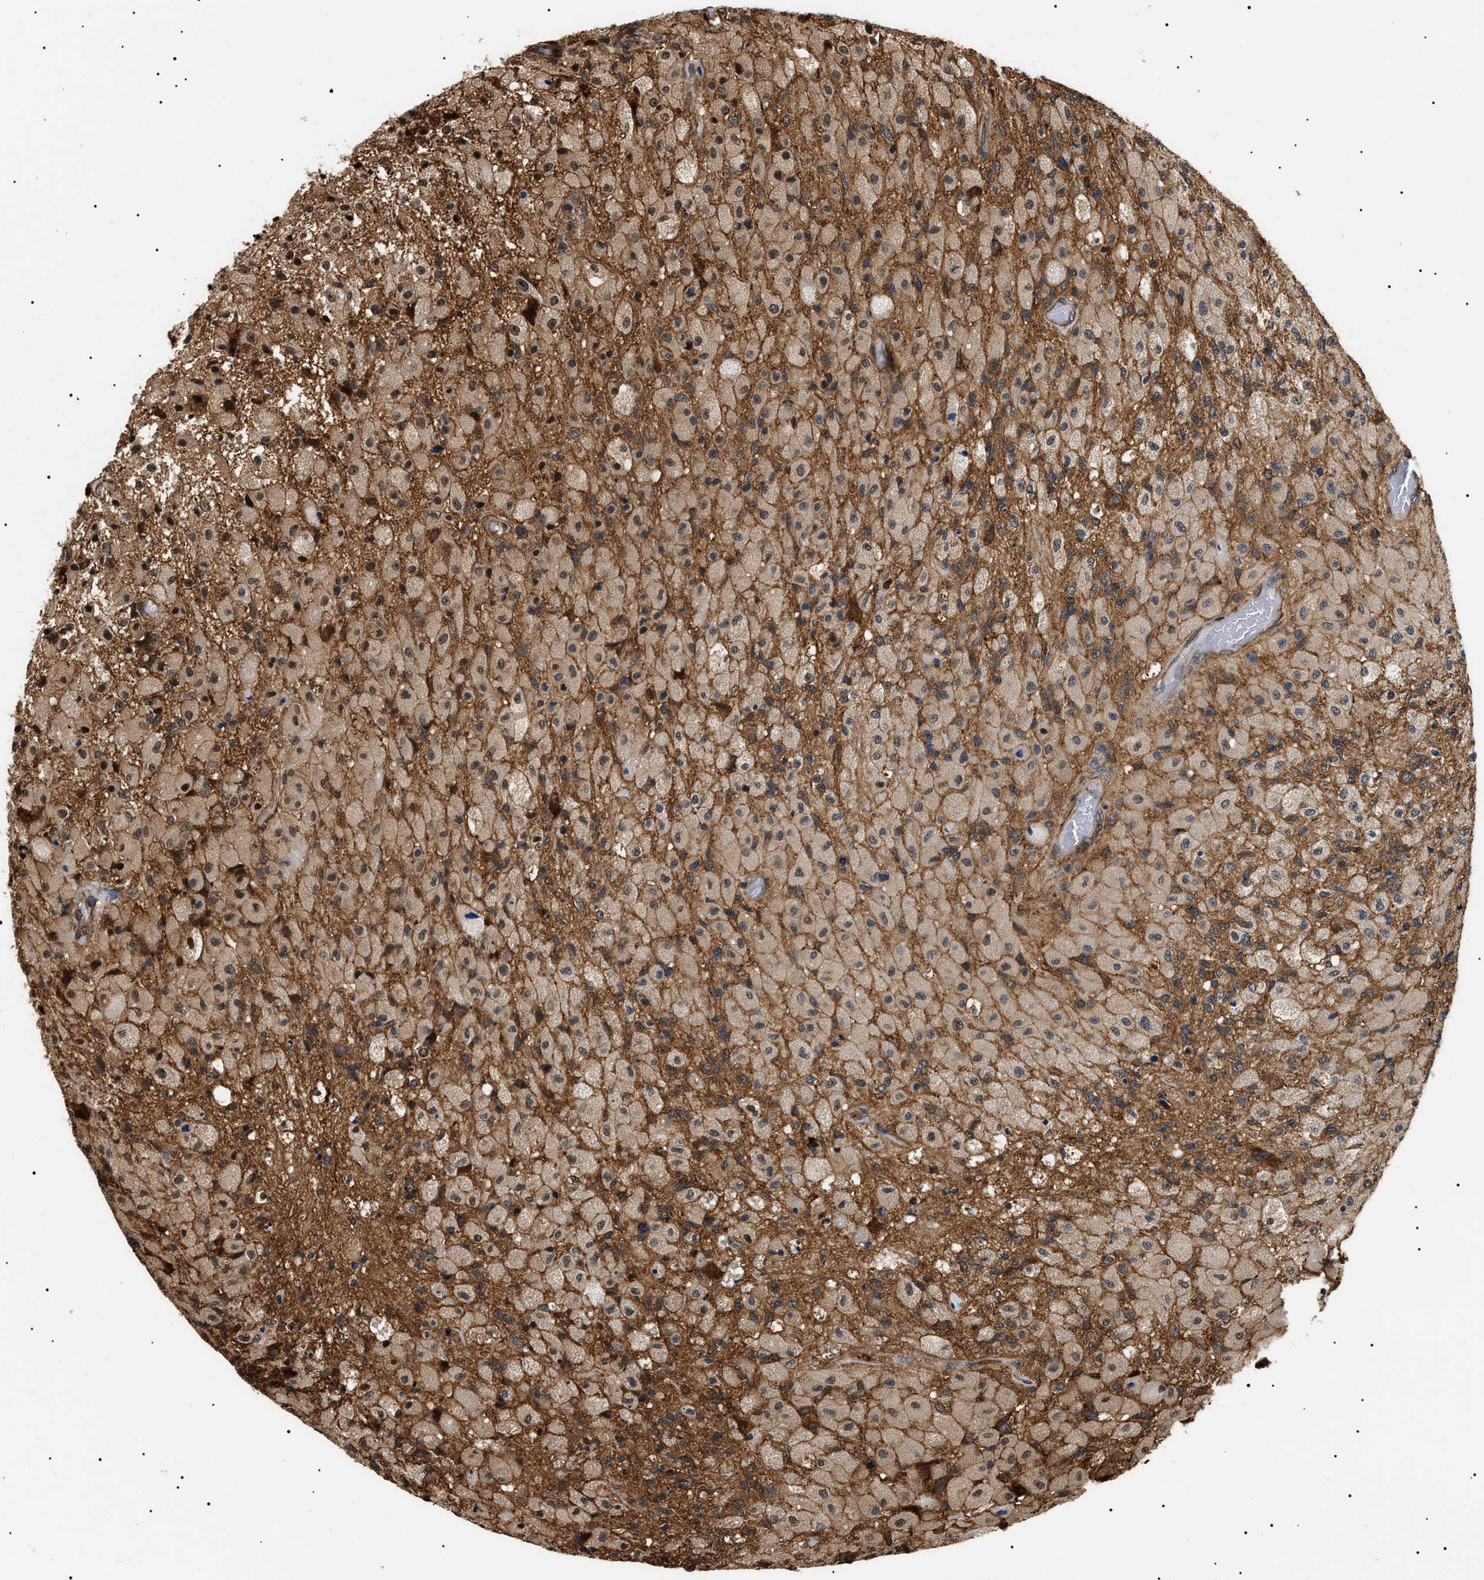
{"staining": {"intensity": "moderate", "quantity": "25%-75%", "location": "cytoplasmic/membranous"}, "tissue": "glioma", "cell_type": "Tumor cells", "image_type": "cancer", "snomed": [{"axis": "morphology", "description": "Normal tissue, NOS"}, {"axis": "morphology", "description": "Glioma, malignant, High grade"}, {"axis": "topography", "description": "Cerebral cortex"}], "caption": "A histopathology image of glioma stained for a protein demonstrates moderate cytoplasmic/membranous brown staining in tumor cells.", "gene": "SH3GLB2", "patient": {"sex": "male", "age": 77}}